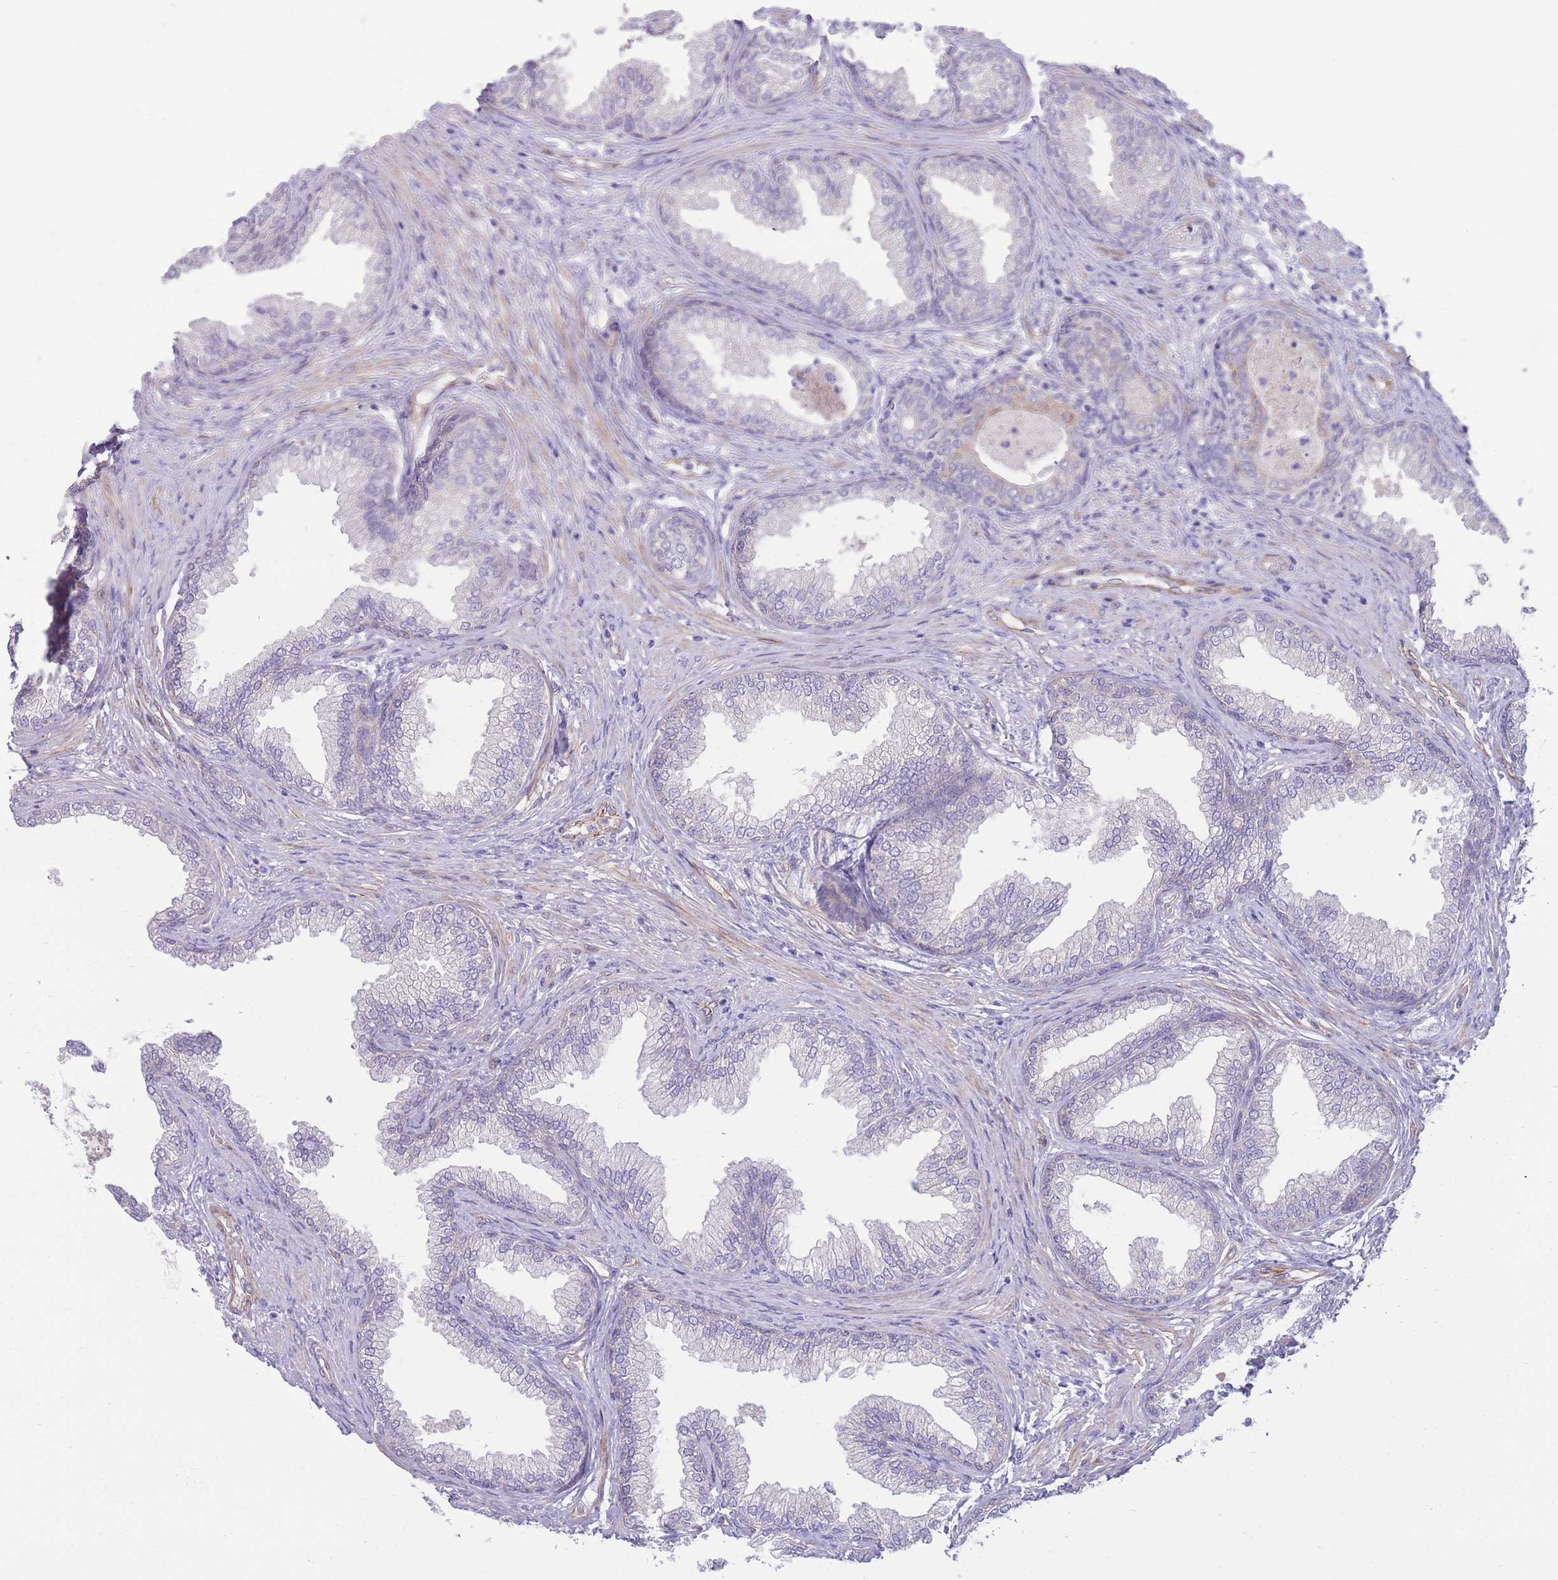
{"staining": {"intensity": "negative", "quantity": "none", "location": "none"}, "tissue": "prostate", "cell_type": "Glandular cells", "image_type": "normal", "snomed": [{"axis": "morphology", "description": "Normal tissue, NOS"}, {"axis": "topography", "description": "Prostate"}], "caption": "High power microscopy micrograph of an immunohistochemistry (IHC) photomicrograph of normal prostate, revealing no significant staining in glandular cells.", "gene": "RGS11", "patient": {"sex": "male", "age": 76}}